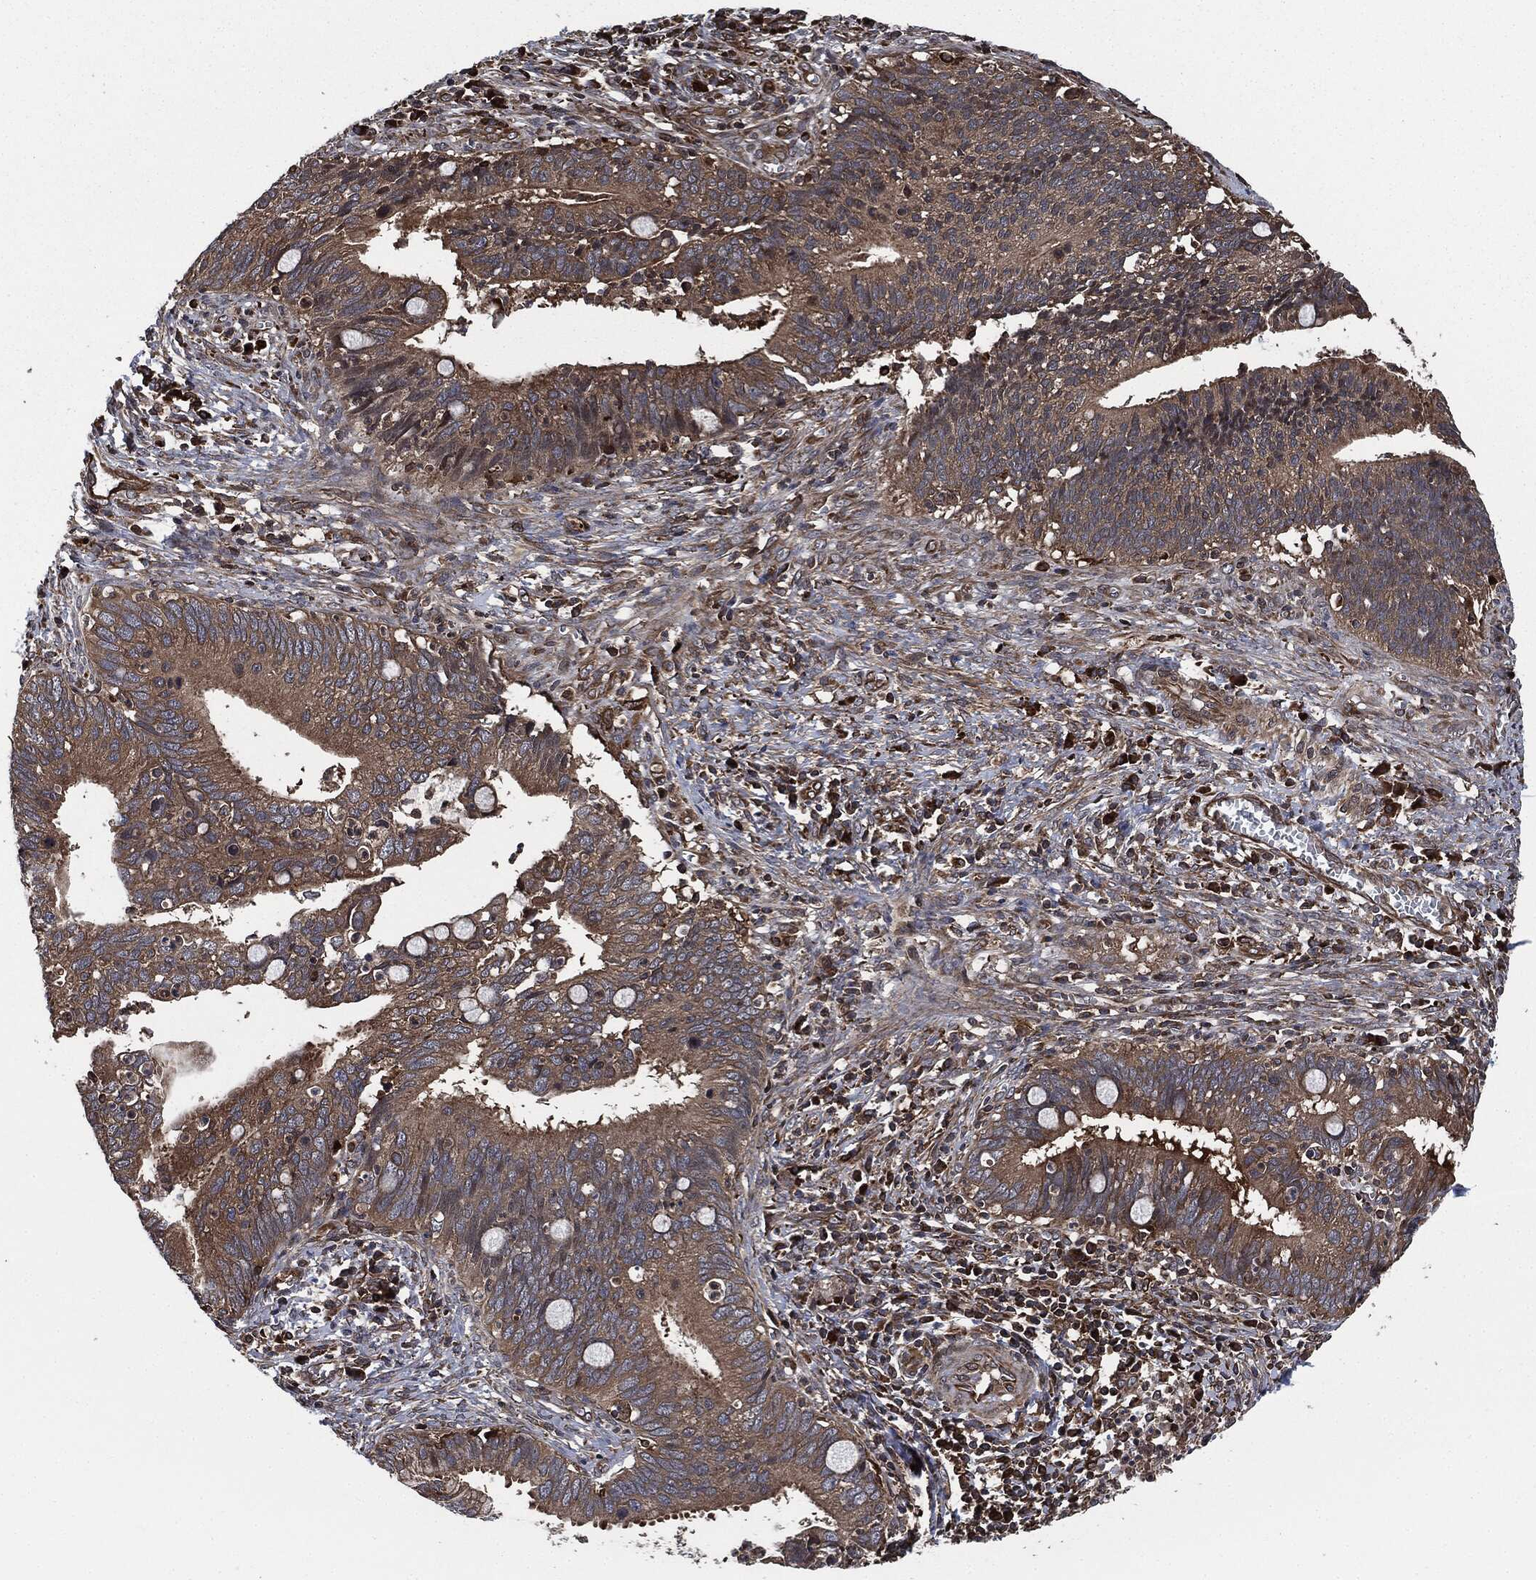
{"staining": {"intensity": "moderate", "quantity": ">75%", "location": "cytoplasmic/membranous"}, "tissue": "cervical cancer", "cell_type": "Tumor cells", "image_type": "cancer", "snomed": [{"axis": "morphology", "description": "Adenocarcinoma, NOS"}, {"axis": "topography", "description": "Cervix"}], "caption": "The micrograph displays staining of cervical adenocarcinoma, revealing moderate cytoplasmic/membranous protein positivity (brown color) within tumor cells.", "gene": "RAP1GDS1", "patient": {"sex": "female", "age": 42}}